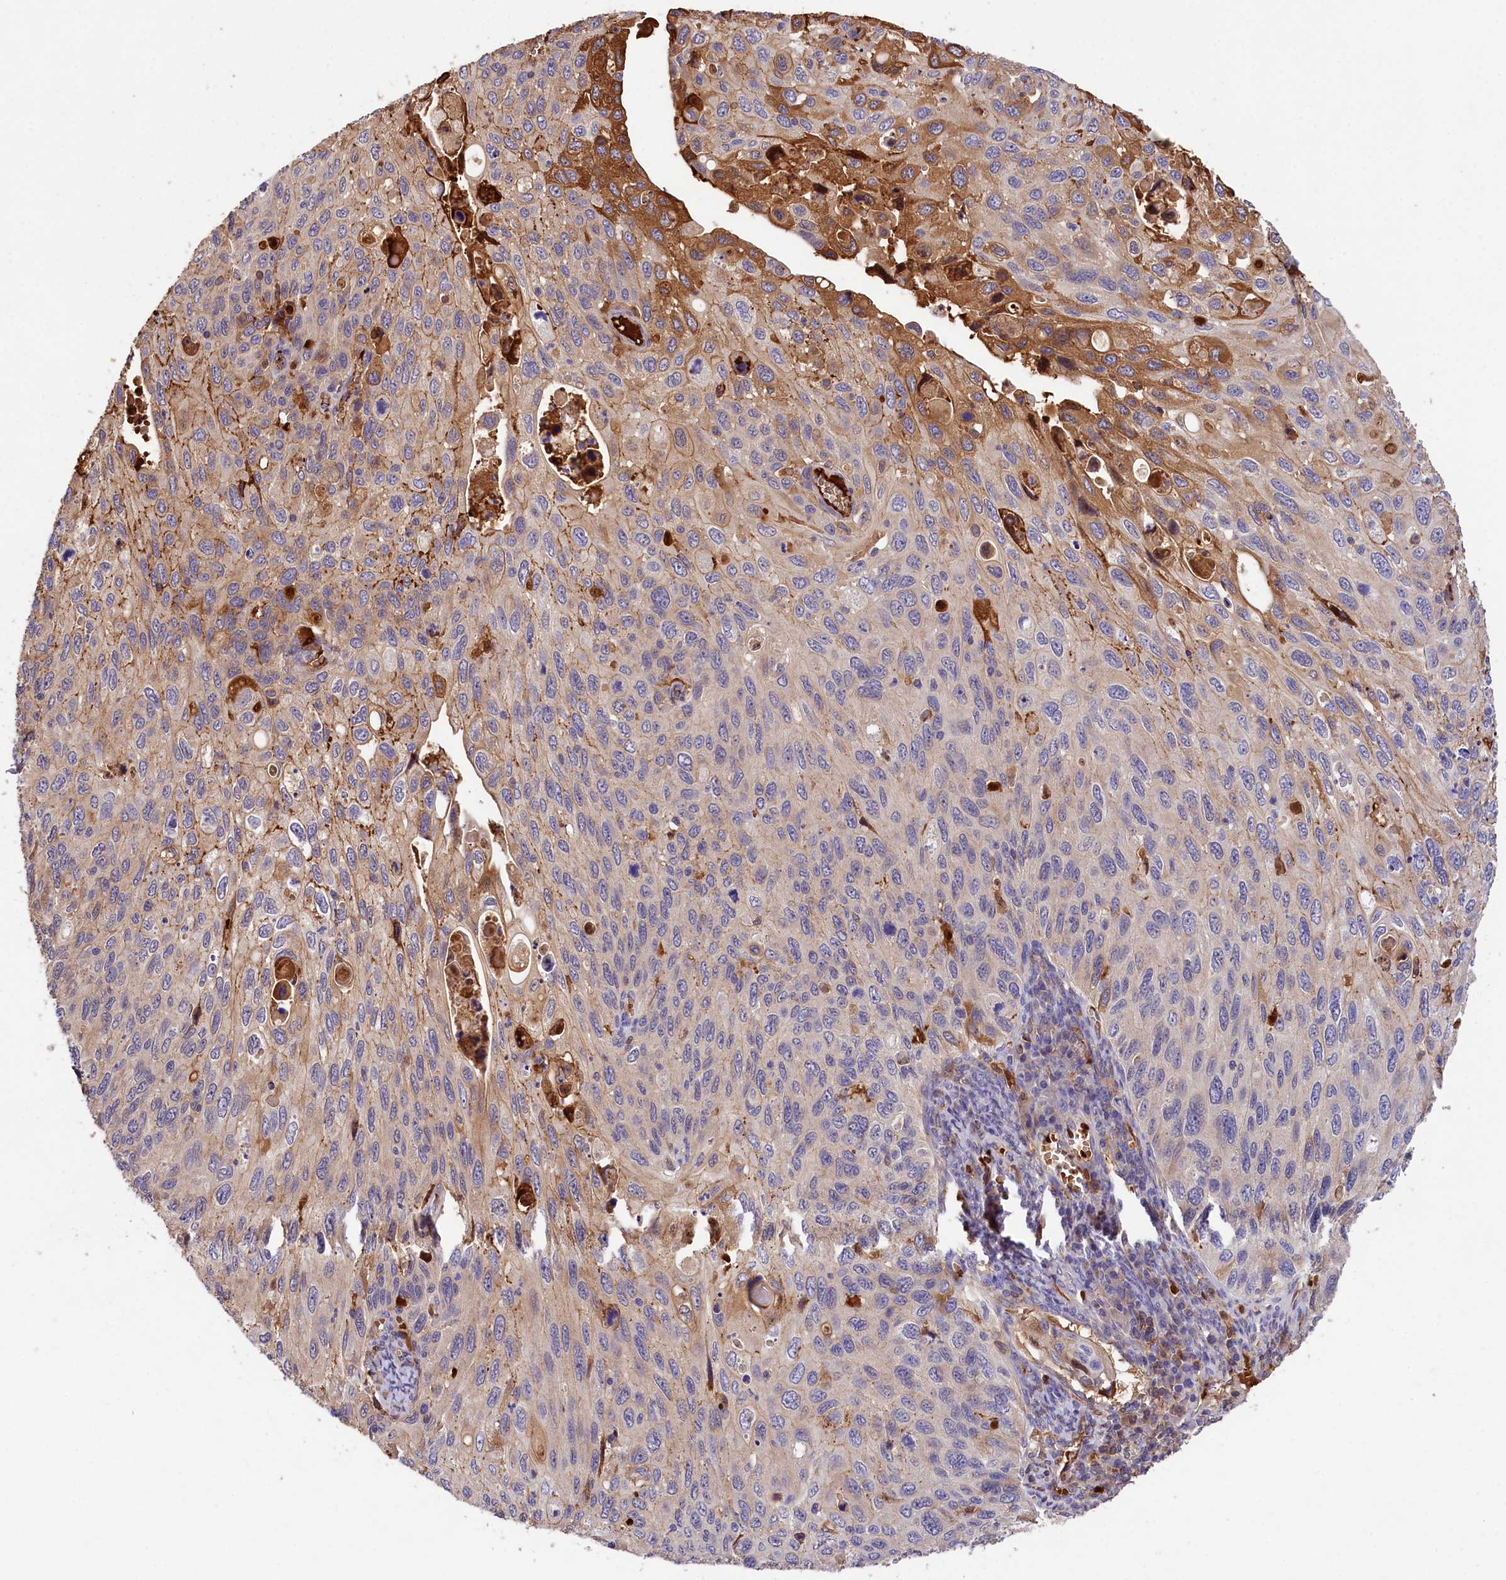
{"staining": {"intensity": "moderate", "quantity": "<25%", "location": "cytoplasmic/membranous"}, "tissue": "cervical cancer", "cell_type": "Tumor cells", "image_type": "cancer", "snomed": [{"axis": "morphology", "description": "Squamous cell carcinoma, NOS"}, {"axis": "topography", "description": "Cervix"}], "caption": "Tumor cells demonstrate moderate cytoplasmic/membranous staining in approximately <25% of cells in squamous cell carcinoma (cervical). The staining is performed using DAB brown chromogen to label protein expression. The nuclei are counter-stained blue using hematoxylin.", "gene": "PHAF1", "patient": {"sex": "female", "age": 70}}